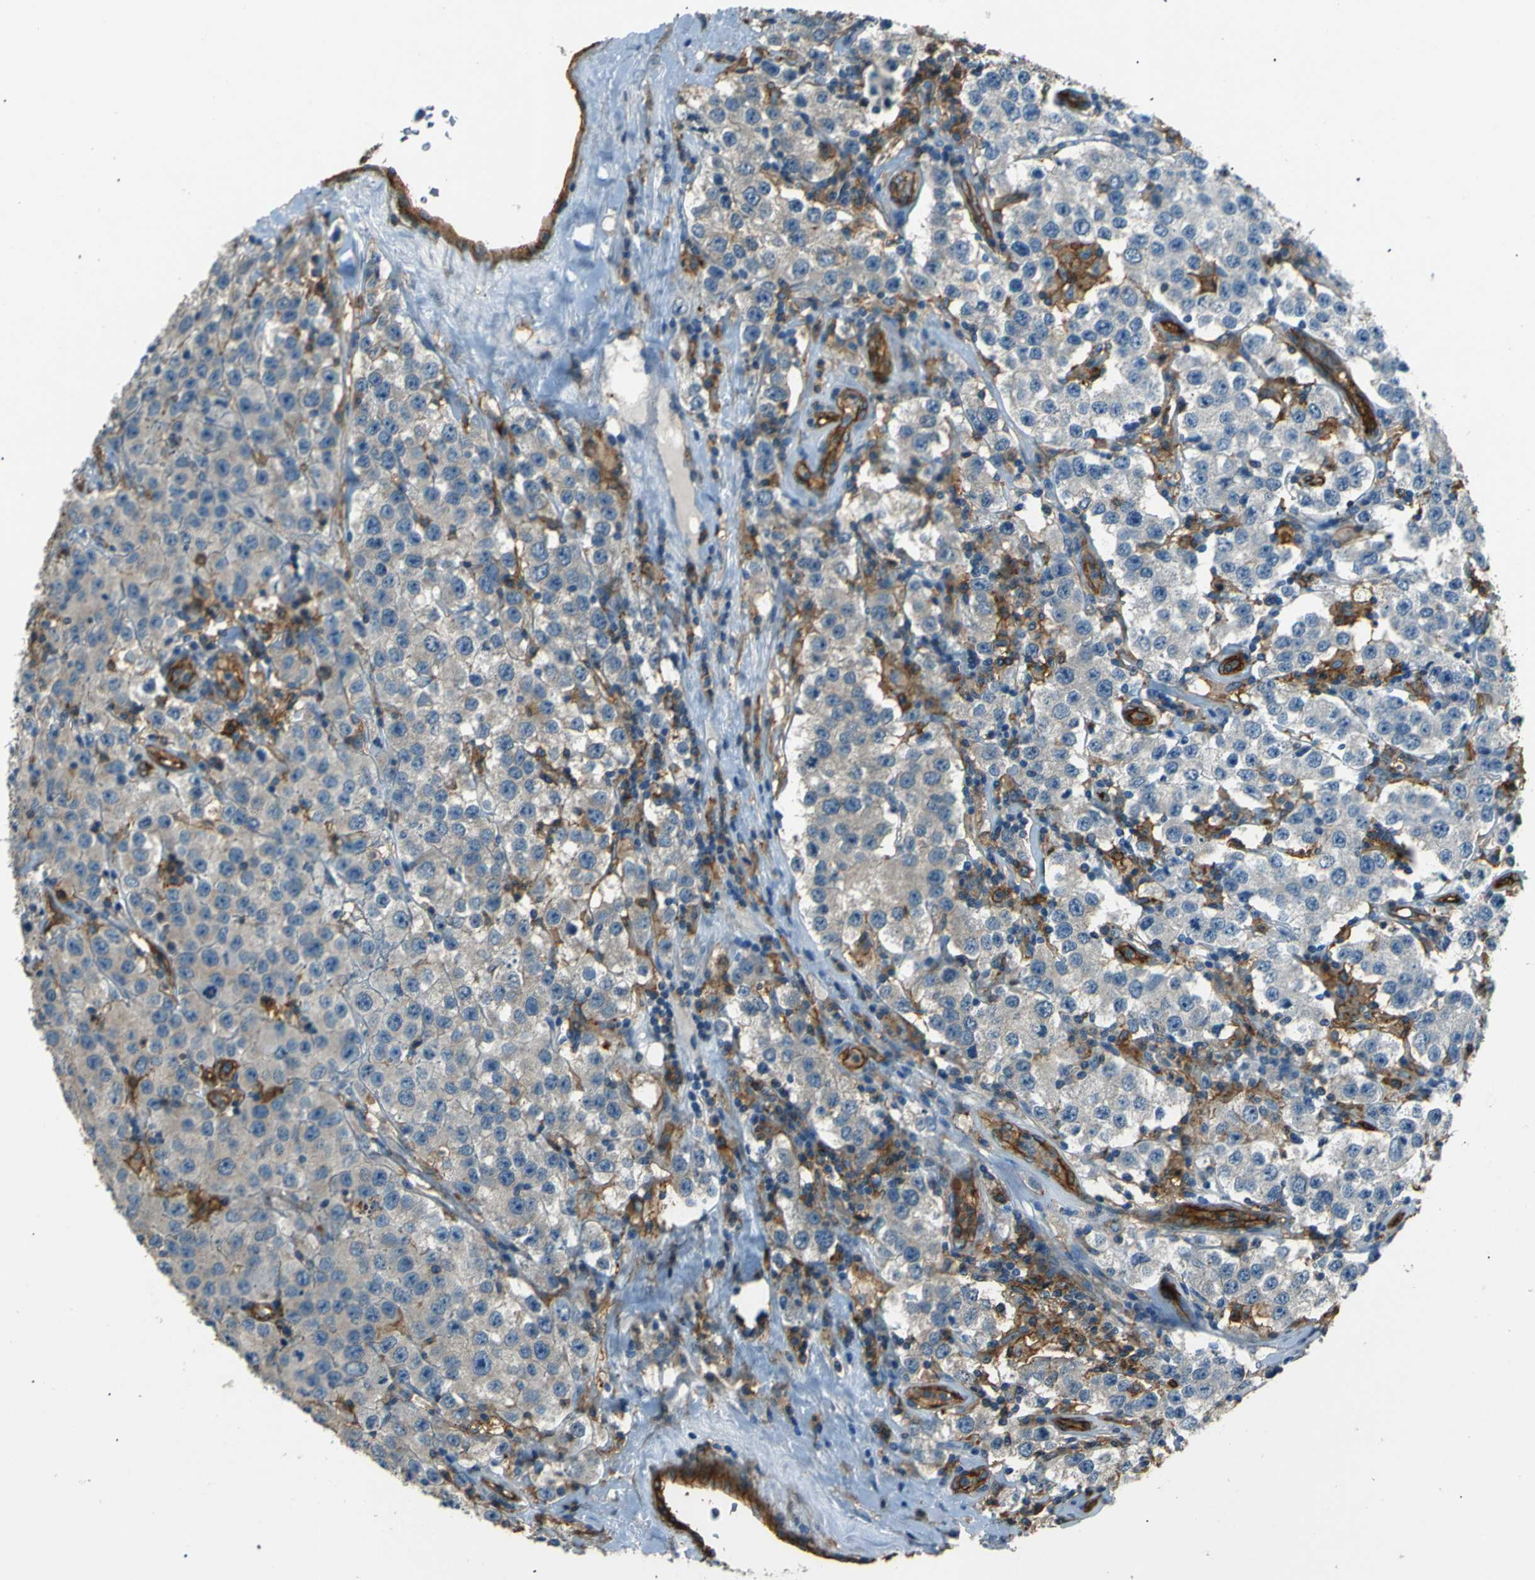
{"staining": {"intensity": "weak", "quantity": "25%-75%", "location": "cytoplasmic/membranous"}, "tissue": "testis cancer", "cell_type": "Tumor cells", "image_type": "cancer", "snomed": [{"axis": "morphology", "description": "Seminoma, NOS"}, {"axis": "topography", "description": "Testis"}], "caption": "Immunohistochemistry image of human testis cancer stained for a protein (brown), which shows low levels of weak cytoplasmic/membranous staining in about 25%-75% of tumor cells.", "gene": "ENTPD1", "patient": {"sex": "male", "age": 52}}